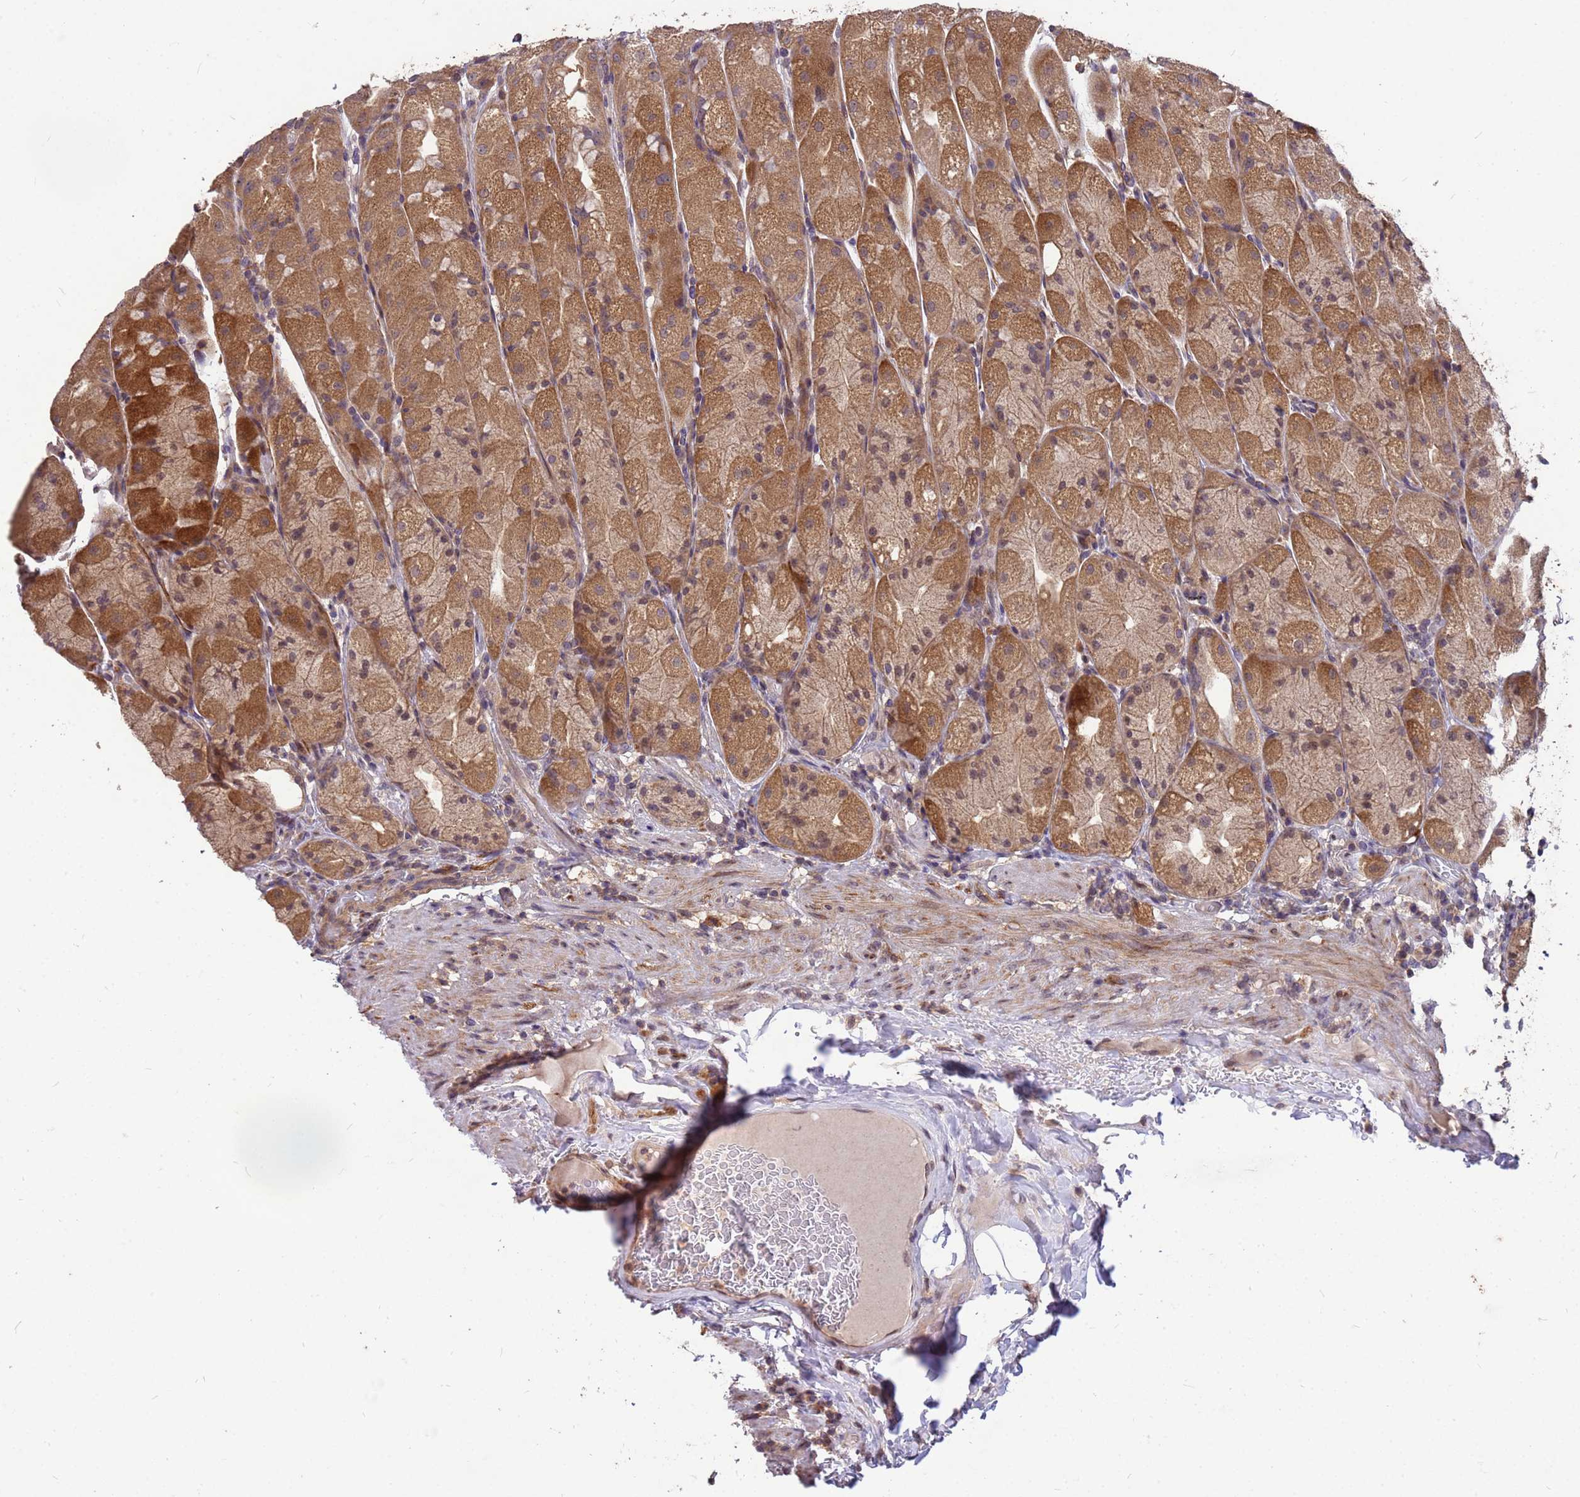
{"staining": {"intensity": "moderate", "quantity": ">75%", "location": "cytoplasmic/membranous"}, "tissue": "stomach", "cell_type": "Glandular cells", "image_type": "normal", "snomed": [{"axis": "morphology", "description": "Normal tissue, NOS"}, {"axis": "topography", "description": "Stomach, upper"}], "caption": "Protein staining of normal stomach displays moderate cytoplasmic/membranous expression in about >75% of glandular cells.", "gene": "PPP2CA", "patient": {"sex": "male", "age": 52}}